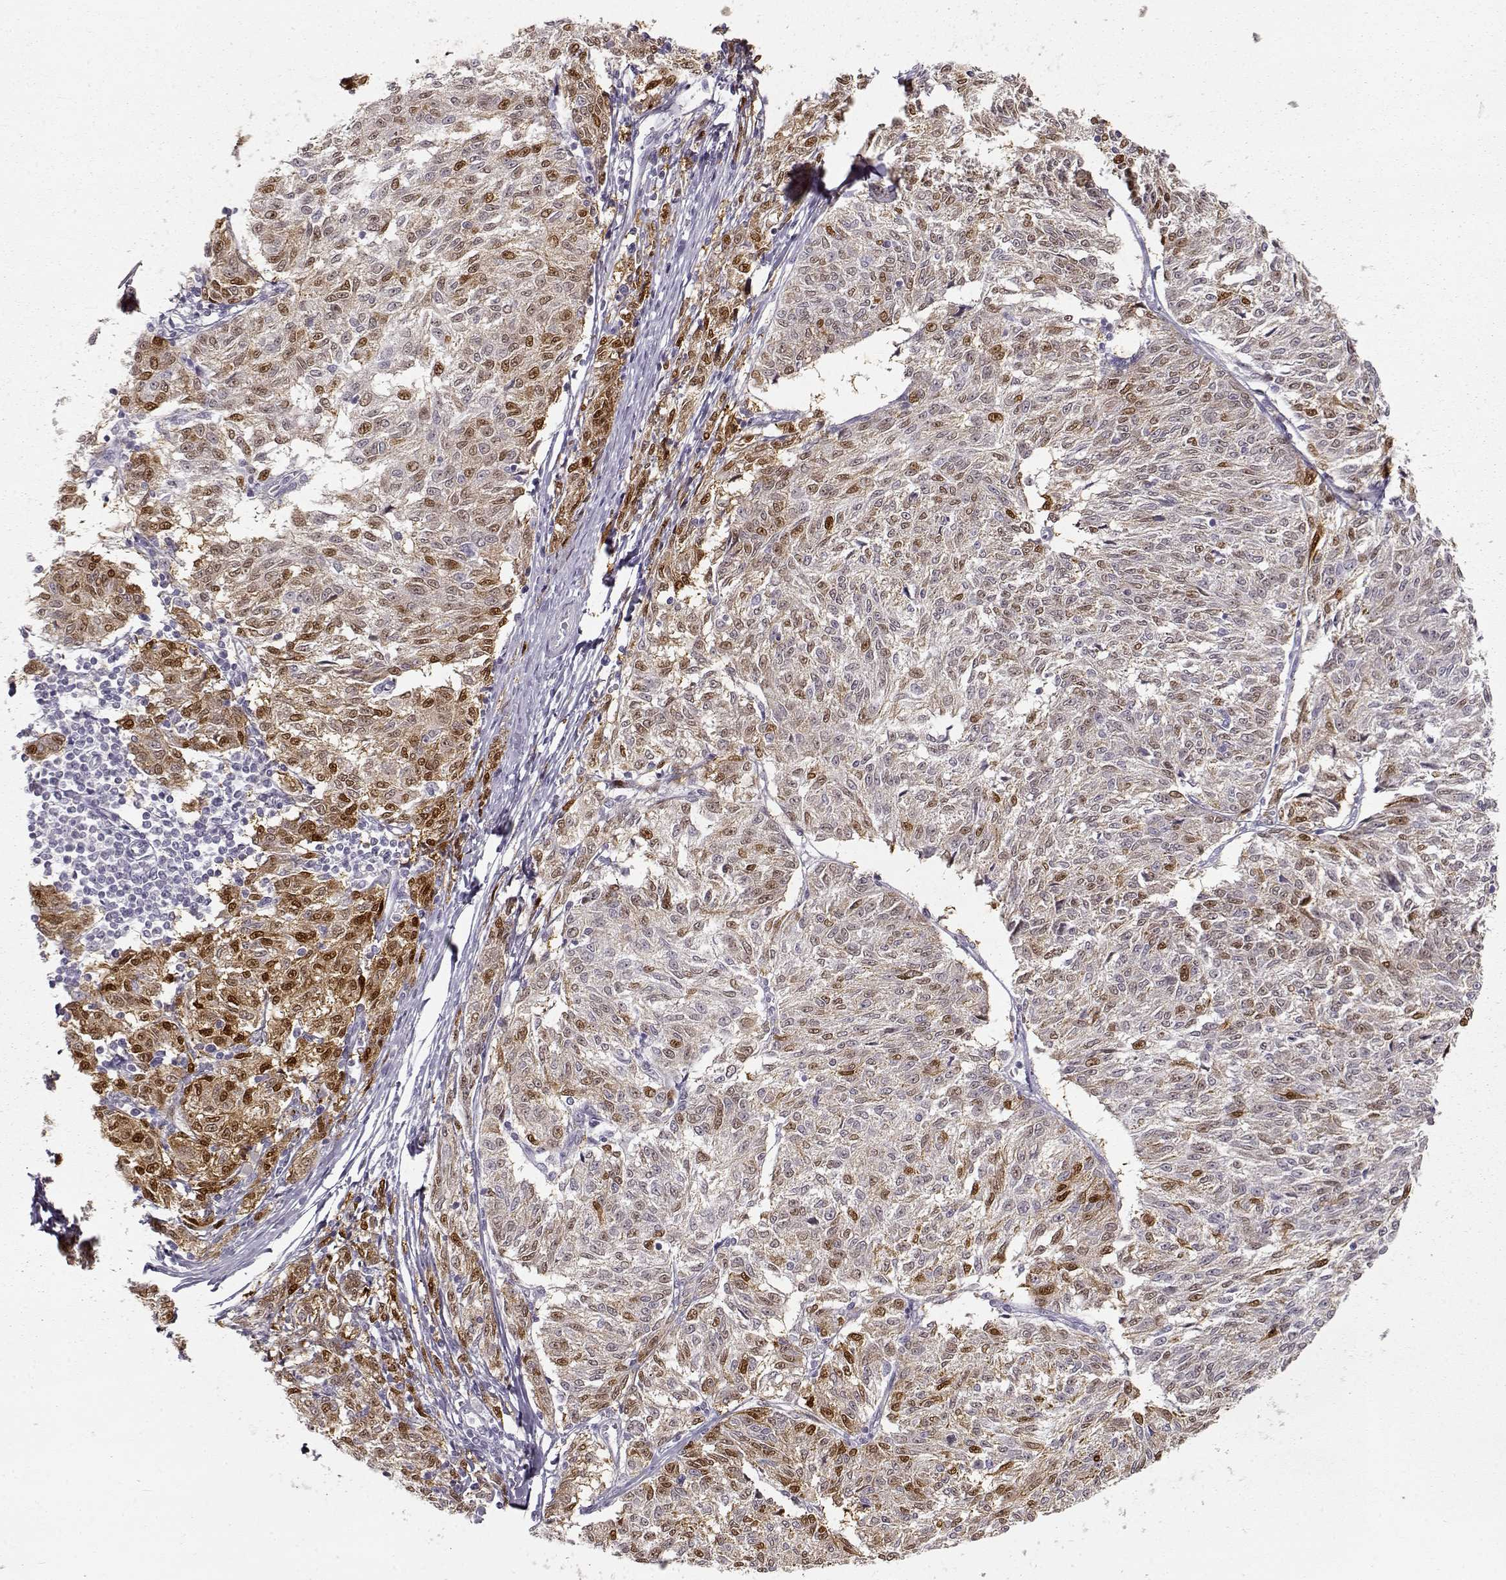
{"staining": {"intensity": "moderate", "quantity": ">75%", "location": "cytoplasmic/membranous,nuclear"}, "tissue": "melanoma", "cell_type": "Tumor cells", "image_type": "cancer", "snomed": [{"axis": "morphology", "description": "Malignant melanoma, NOS"}, {"axis": "topography", "description": "Skin"}], "caption": "Malignant melanoma was stained to show a protein in brown. There is medium levels of moderate cytoplasmic/membranous and nuclear expression in about >75% of tumor cells. The protein is stained brown, and the nuclei are stained in blue (DAB IHC with brightfield microscopy, high magnification).", "gene": "S100B", "patient": {"sex": "female", "age": 72}}